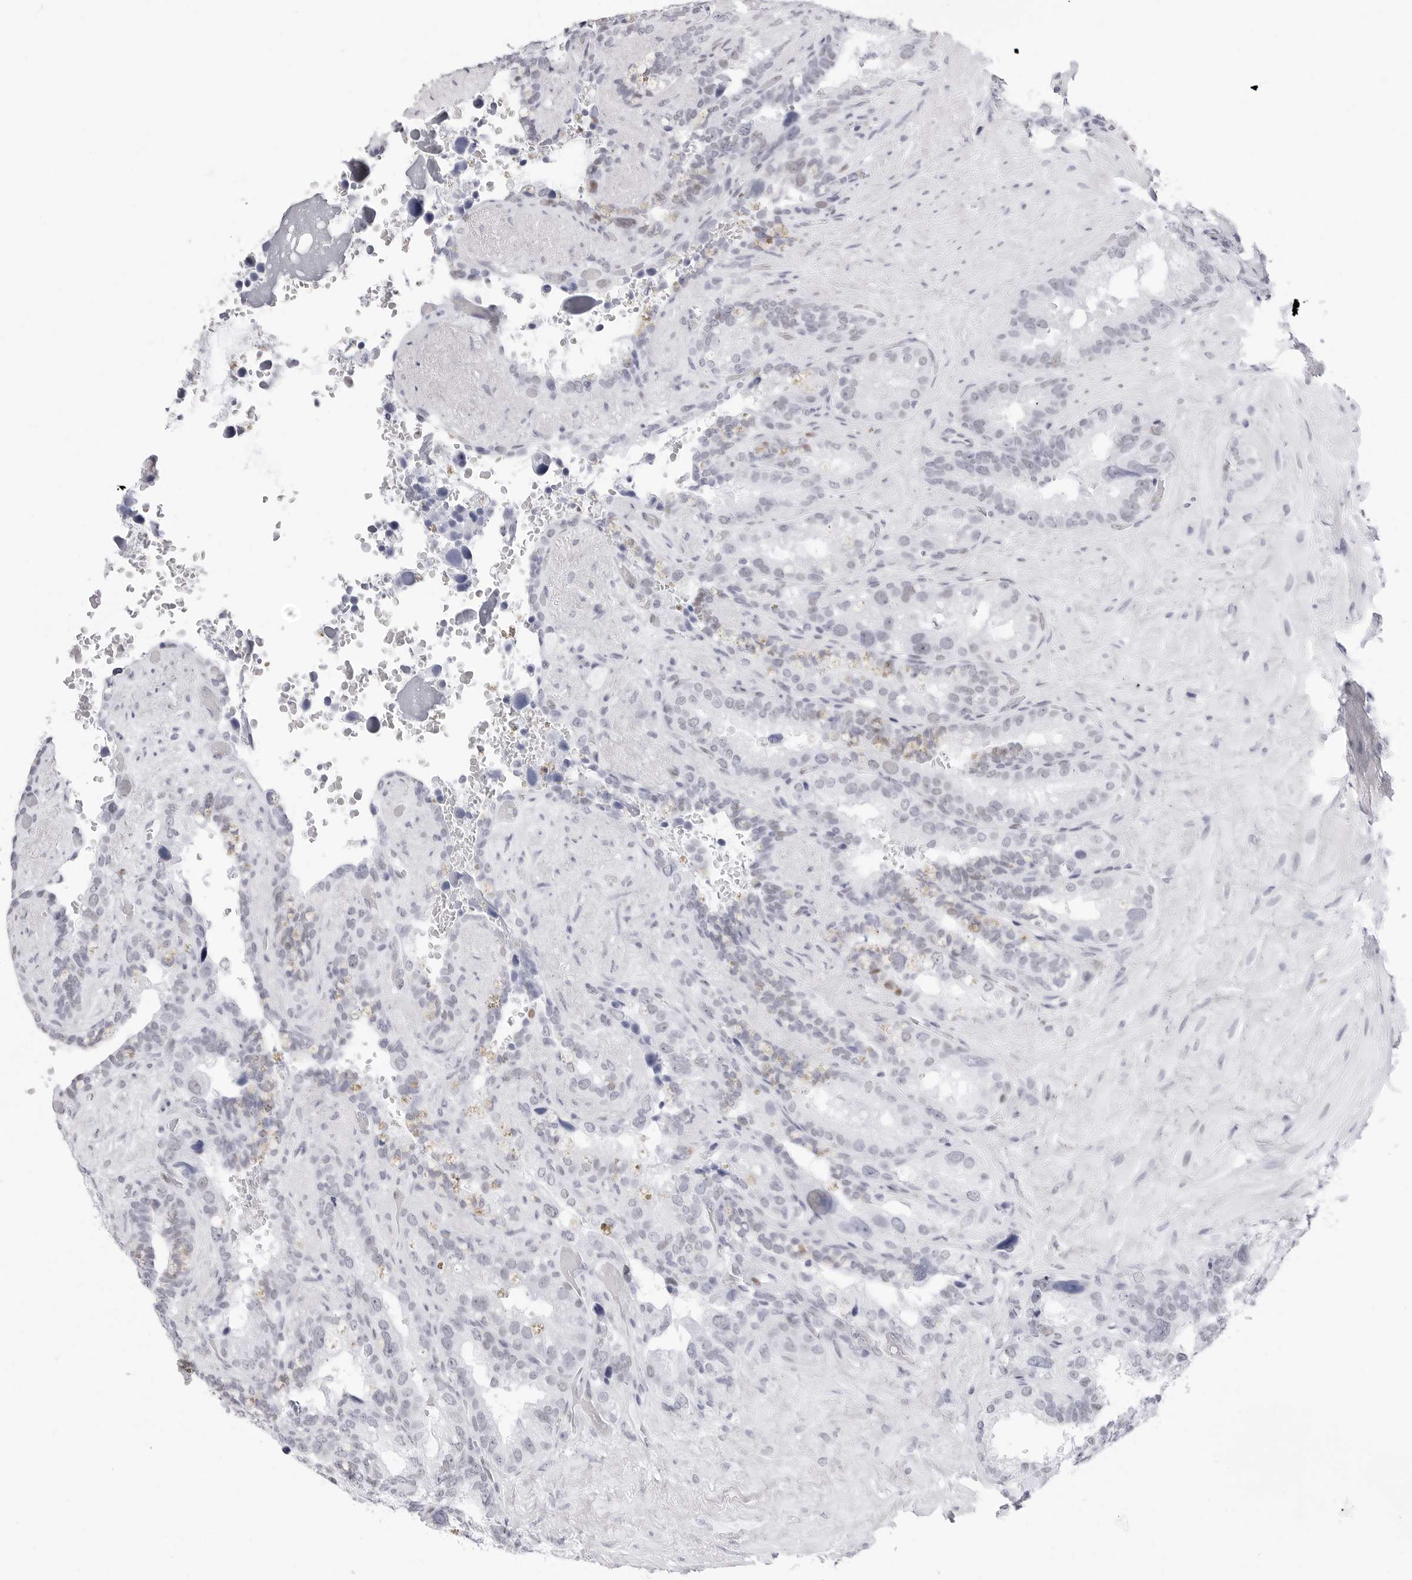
{"staining": {"intensity": "weak", "quantity": "25%-75%", "location": "nuclear"}, "tissue": "seminal vesicle", "cell_type": "Glandular cells", "image_type": "normal", "snomed": [{"axis": "morphology", "description": "Normal tissue, NOS"}, {"axis": "topography", "description": "Seminal veicle"}], "caption": "Immunohistochemistry (IHC) histopathology image of normal human seminal vesicle stained for a protein (brown), which exhibits low levels of weak nuclear positivity in approximately 25%-75% of glandular cells.", "gene": "NASP", "patient": {"sex": "male", "age": 80}}